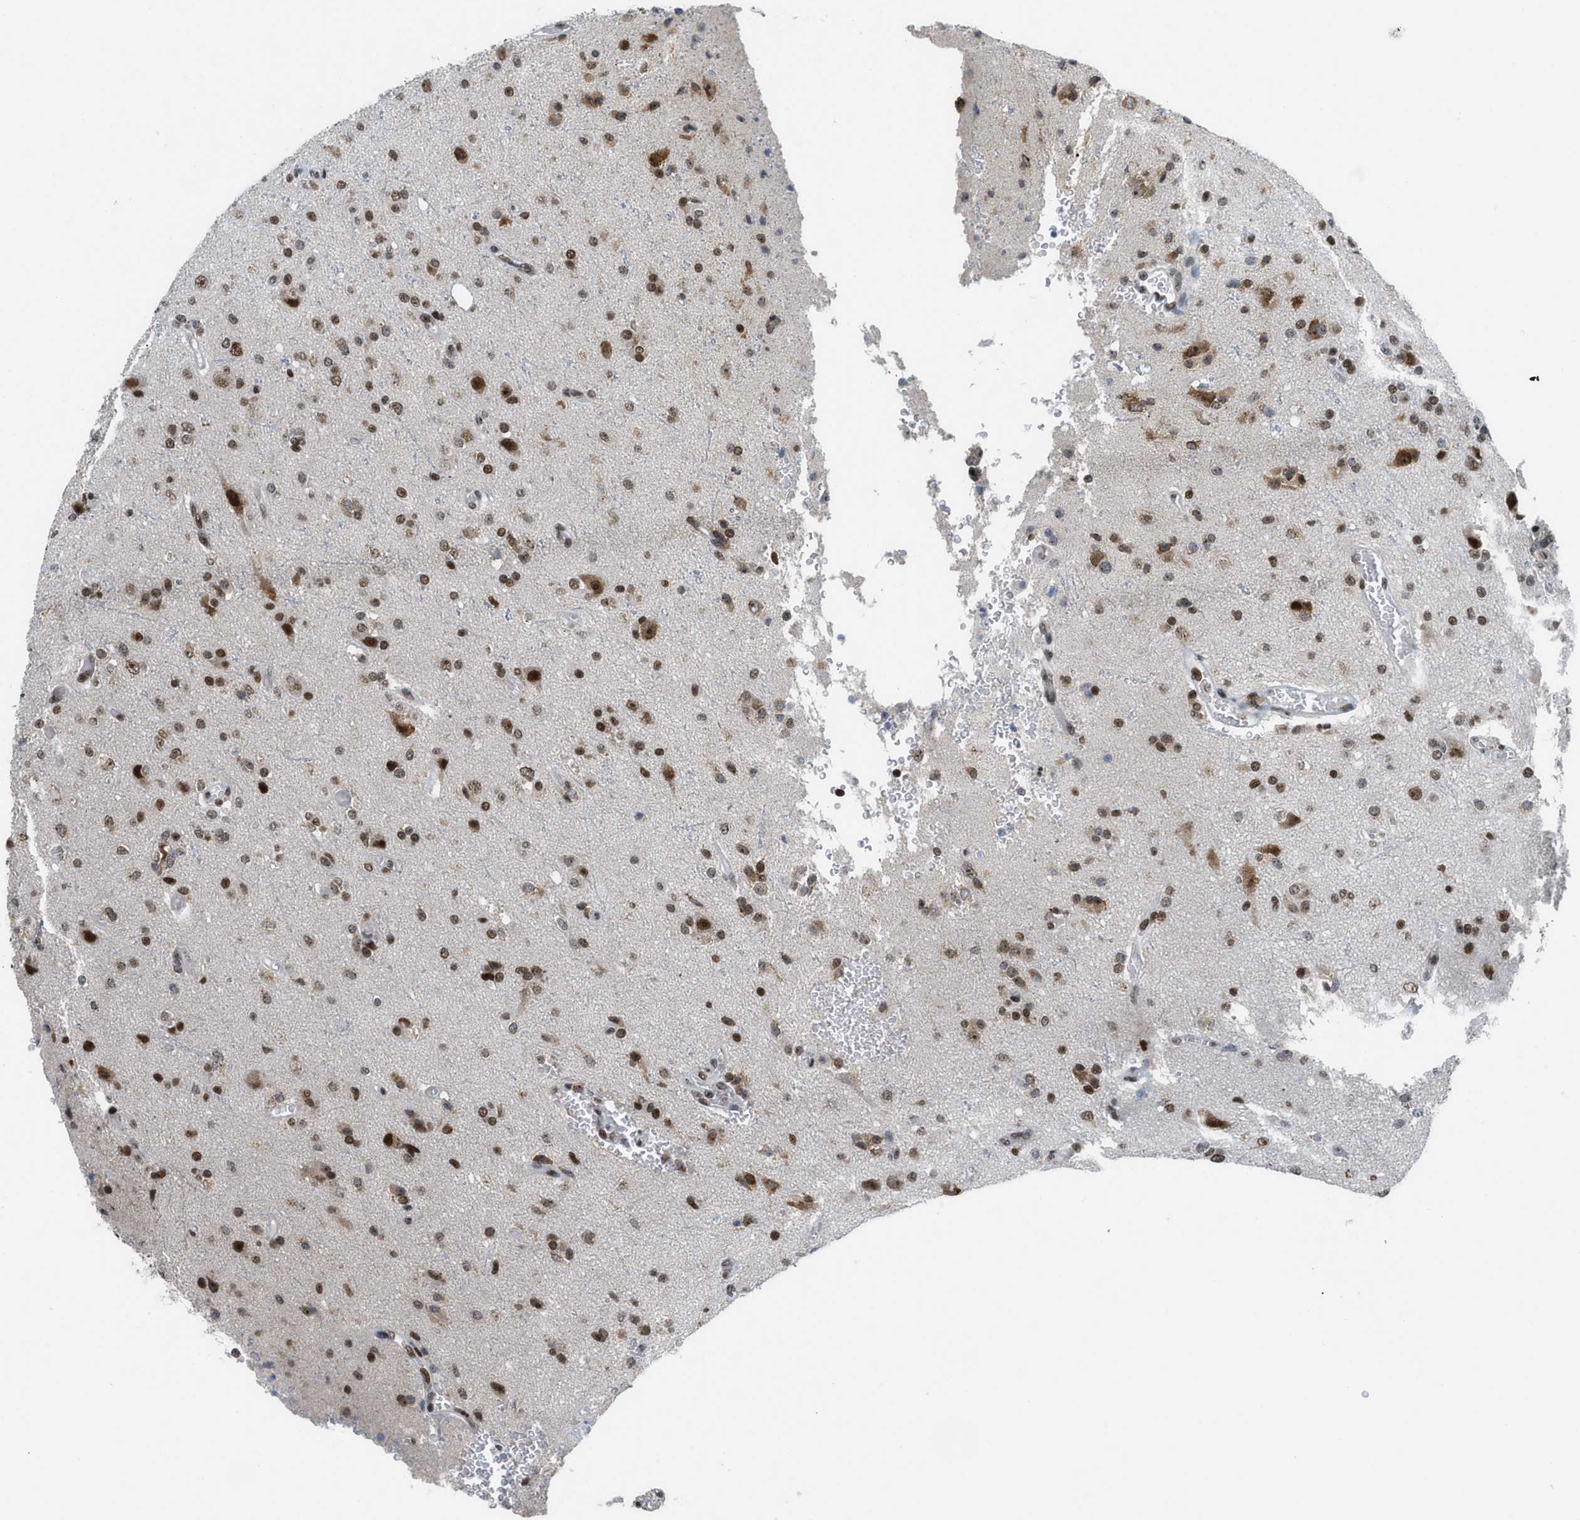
{"staining": {"intensity": "strong", "quantity": ">75%", "location": "nuclear"}, "tissue": "glioma", "cell_type": "Tumor cells", "image_type": "cancer", "snomed": [{"axis": "morphology", "description": "Glioma, malignant, High grade"}, {"axis": "topography", "description": "Brain"}], "caption": "Approximately >75% of tumor cells in human high-grade glioma (malignant) demonstrate strong nuclear protein positivity as visualized by brown immunohistochemical staining.", "gene": "RAD51B", "patient": {"sex": "male", "age": 47}}